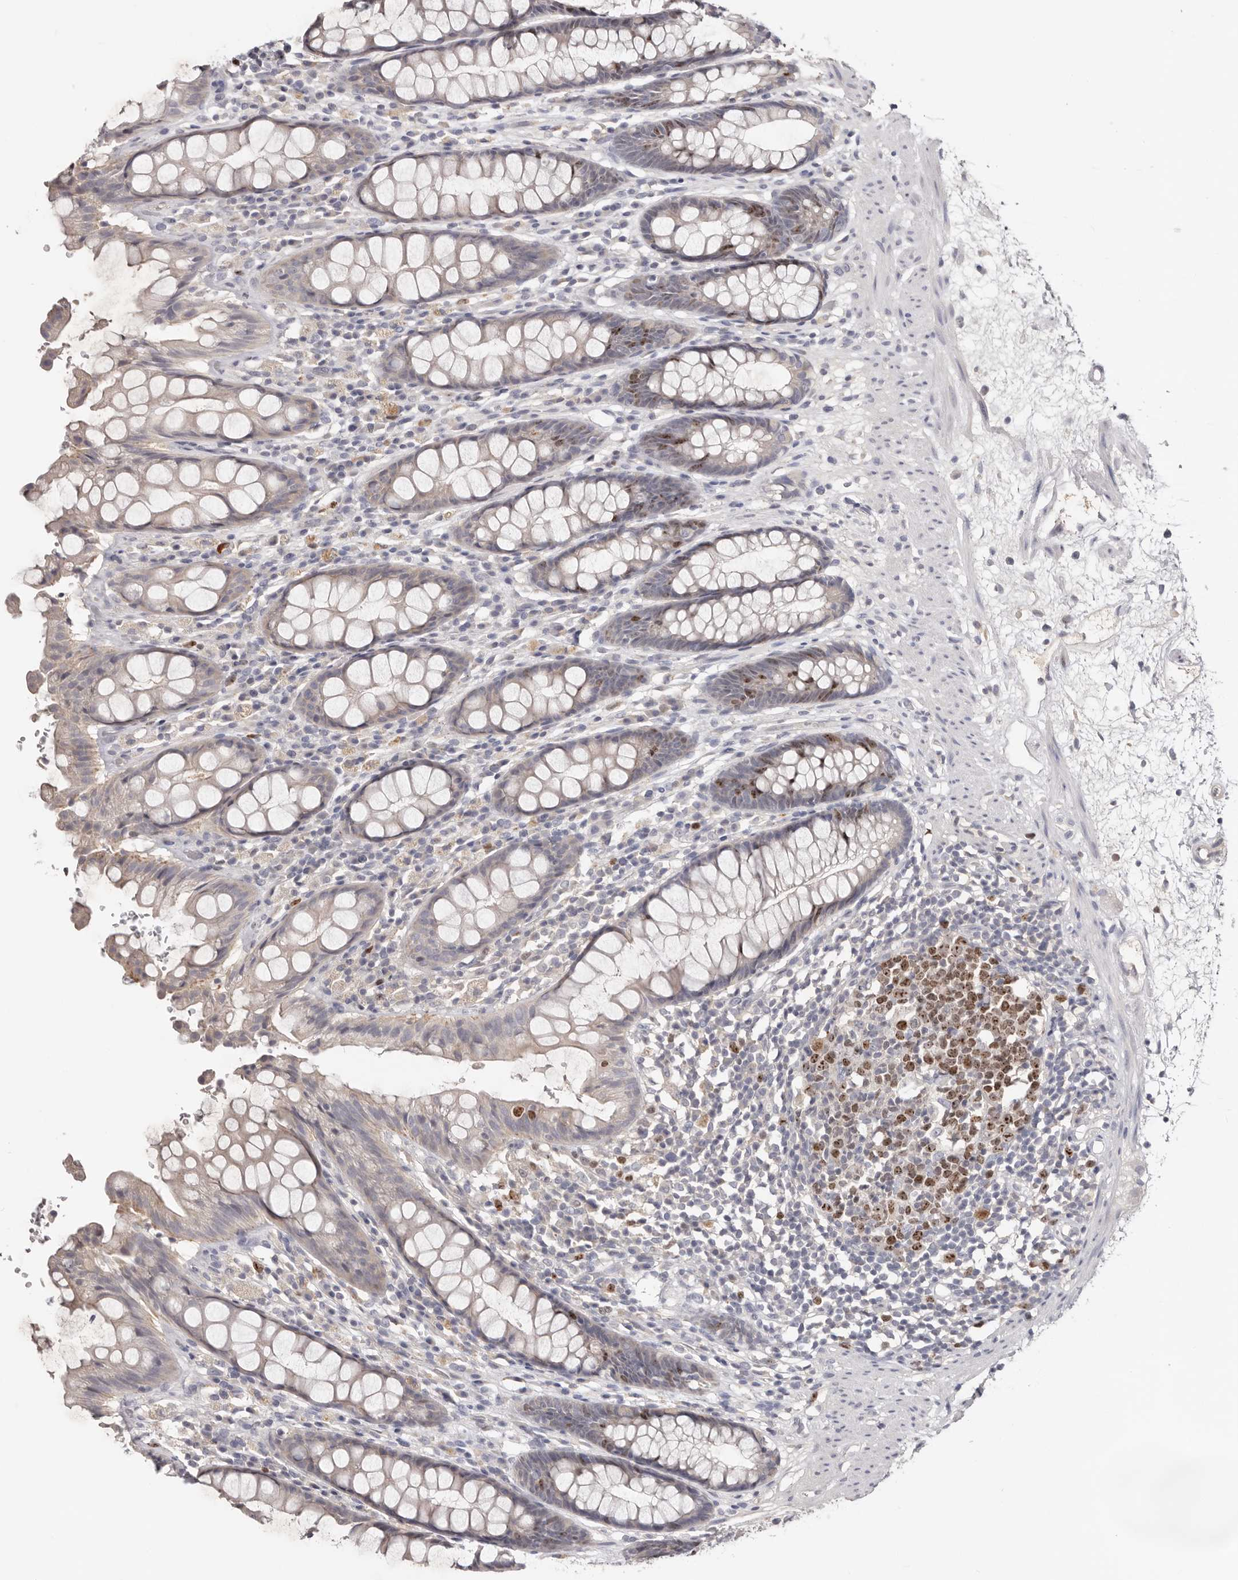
{"staining": {"intensity": "moderate", "quantity": "<25%", "location": "nuclear"}, "tissue": "rectum", "cell_type": "Glandular cells", "image_type": "normal", "snomed": [{"axis": "morphology", "description": "Normal tissue, NOS"}, {"axis": "topography", "description": "Rectum"}], "caption": "Brown immunohistochemical staining in benign rectum reveals moderate nuclear expression in approximately <25% of glandular cells.", "gene": "CCDC190", "patient": {"sex": "male", "age": 64}}